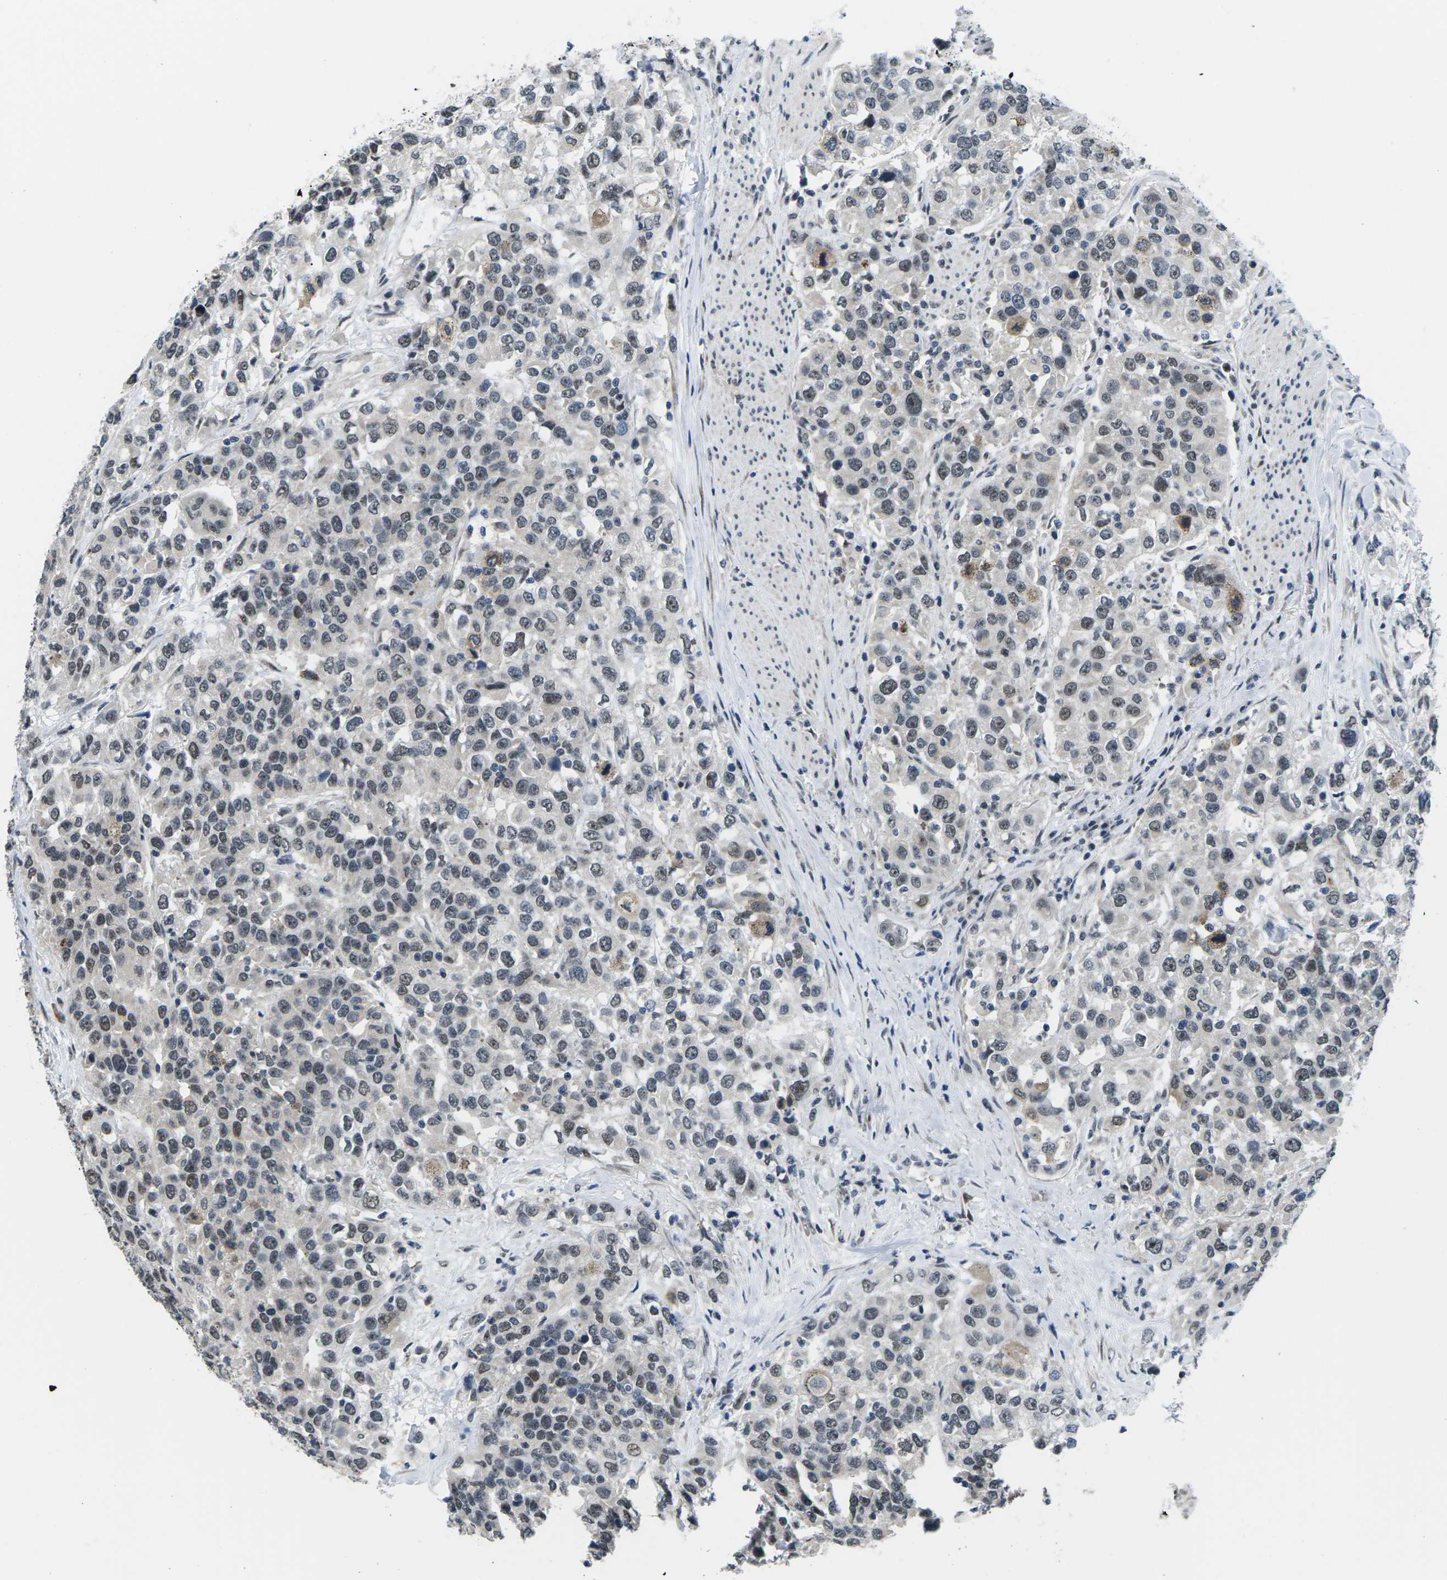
{"staining": {"intensity": "weak", "quantity": "<25%", "location": "nuclear"}, "tissue": "urothelial cancer", "cell_type": "Tumor cells", "image_type": "cancer", "snomed": [{"axis": "morphology", "description": "Urothelial carcinoma, High grade"}, {"axis": "topography", "description": "Urinary bladder"}], "caption": "DAB immunohistochemical staining of urothelial cancer displays no significant expression in tumor cells.", "gene": "NSRP1", "patient": {"sex": "female", "age": 80}}